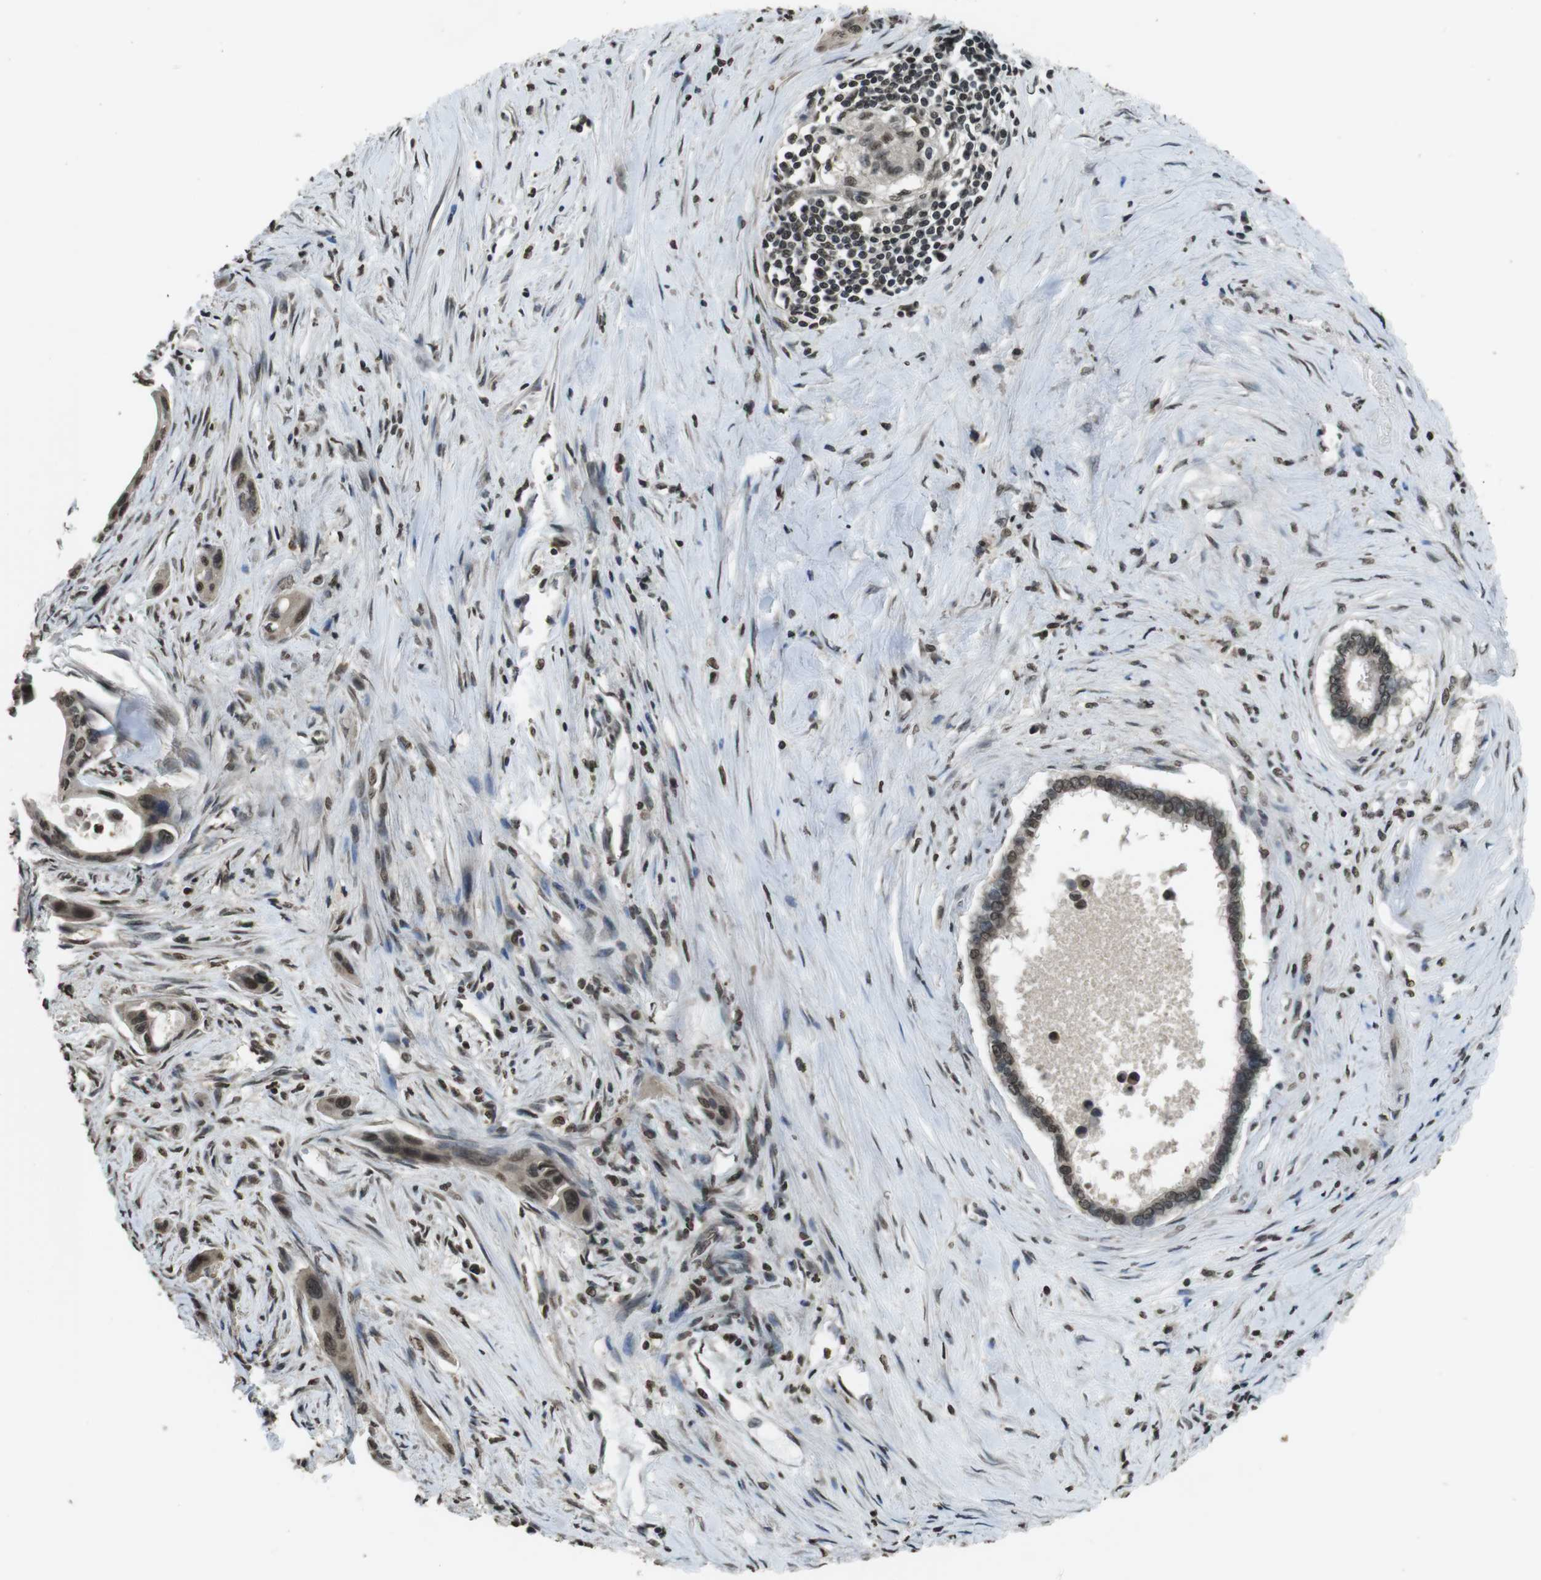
{"staining": {"intensity": "moderate", "quantity": "25%-75%", "location": "nuclear"}, "tissue": "pancreatic cancer", "cell_type": "Tumor cells", "image_type": "cancer", "snomed": [{"axis": "morphology", "description": "Adenocarcinoma, NOS"}, {"axis": "topography", "description": "Pancreas"}], "caption": "A medium amount of moderate nuclear staining is appreciated in approximately 25%-75% of tumor cells in pancreatic cancer (adenocarcinoma) tissue.", "gene": "MAF", "patient": {"sex": "male", "age": 73}}